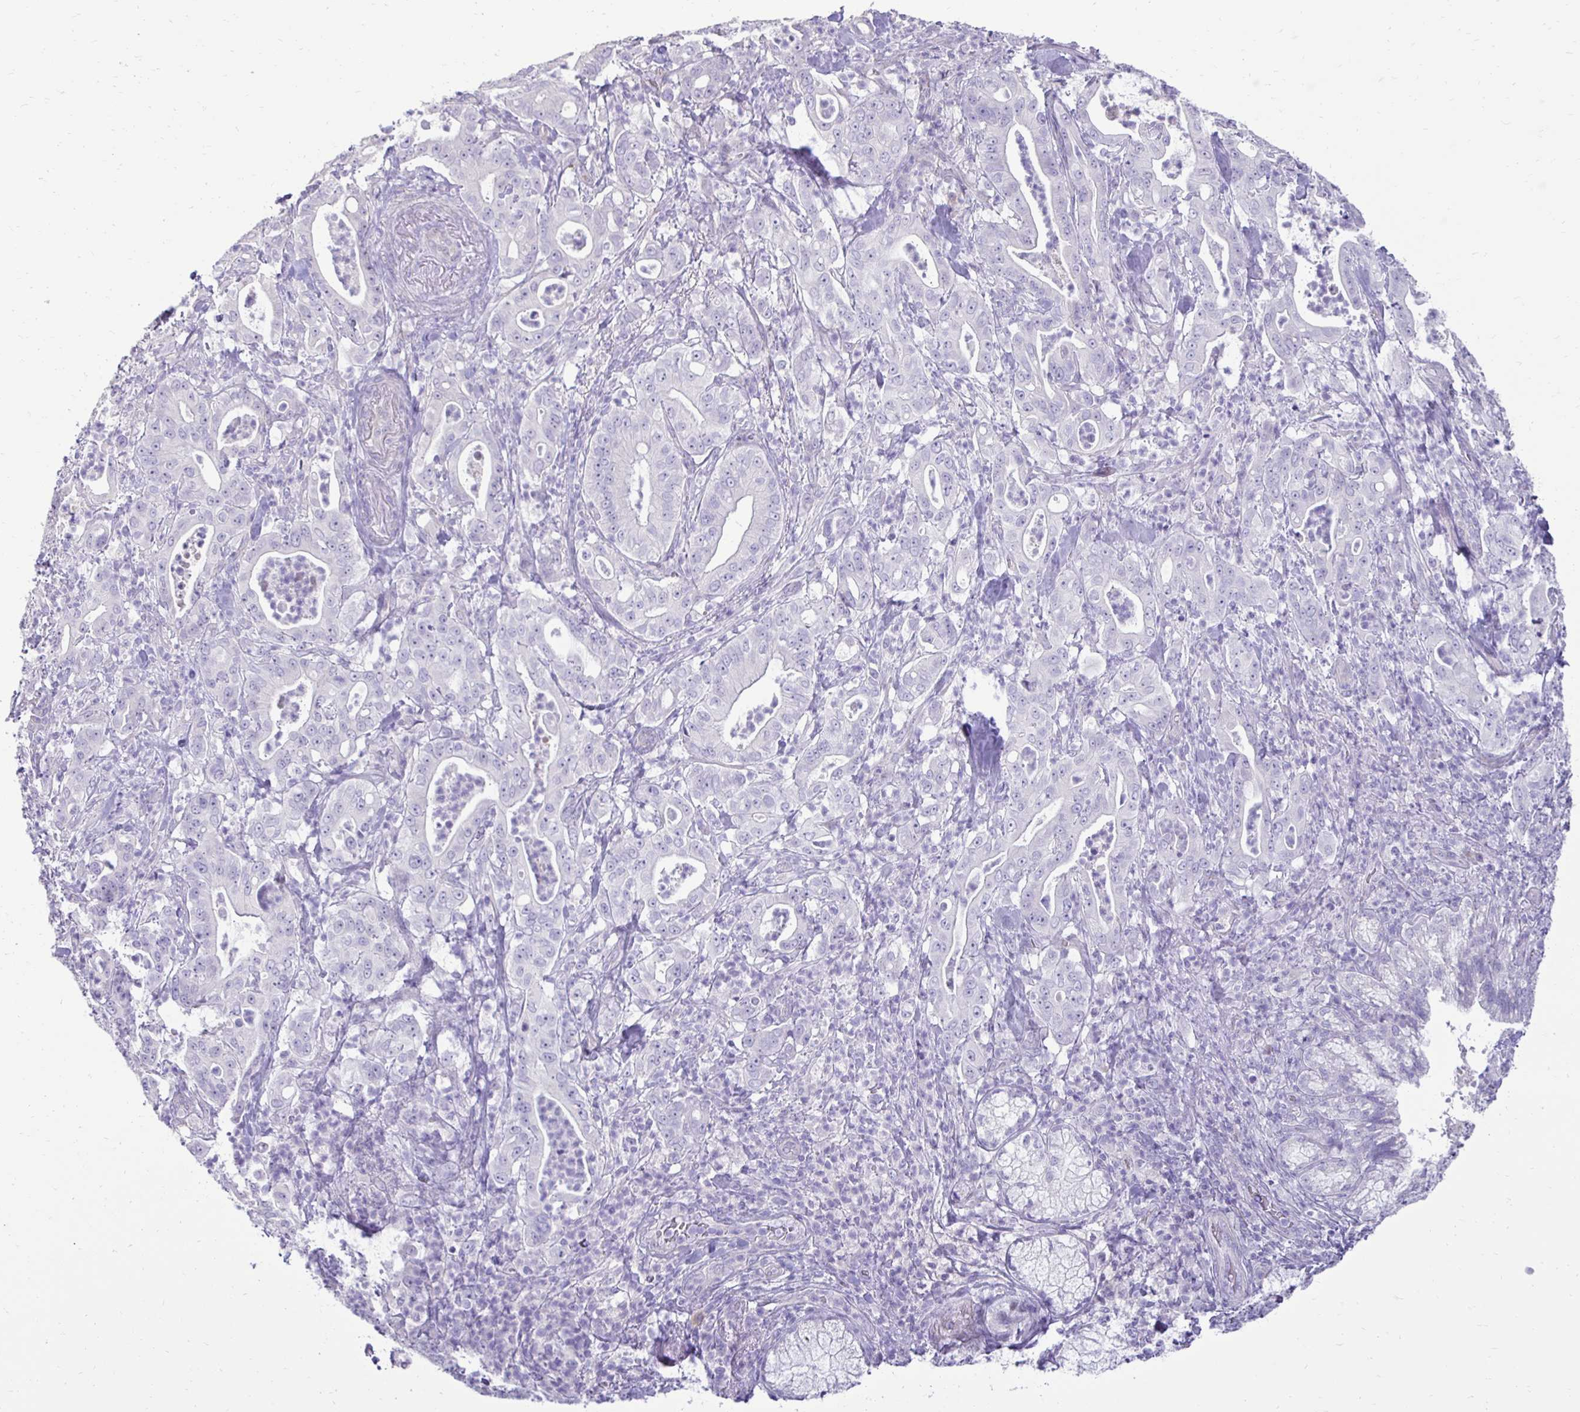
{"staining": {"intensity": "negative", "quantity": "none", "location": "none"}, "tissue": "pancreatic cancer", "cell_type": "Tumor cells", "image_type": "cancer", "snomed": [{"axis": "morphology", "description": "Adenocarcinoma, NOS"}, {"axis": "topography", "description": "Pancreas"}], "caption": "Human pancreatic cancer (adenocarcinoma) stained for a protein using immunohistochemistry shows no expression in tumor cells.", "gene": "GAS2", "patient": {"sex": "male", "age": 71}}